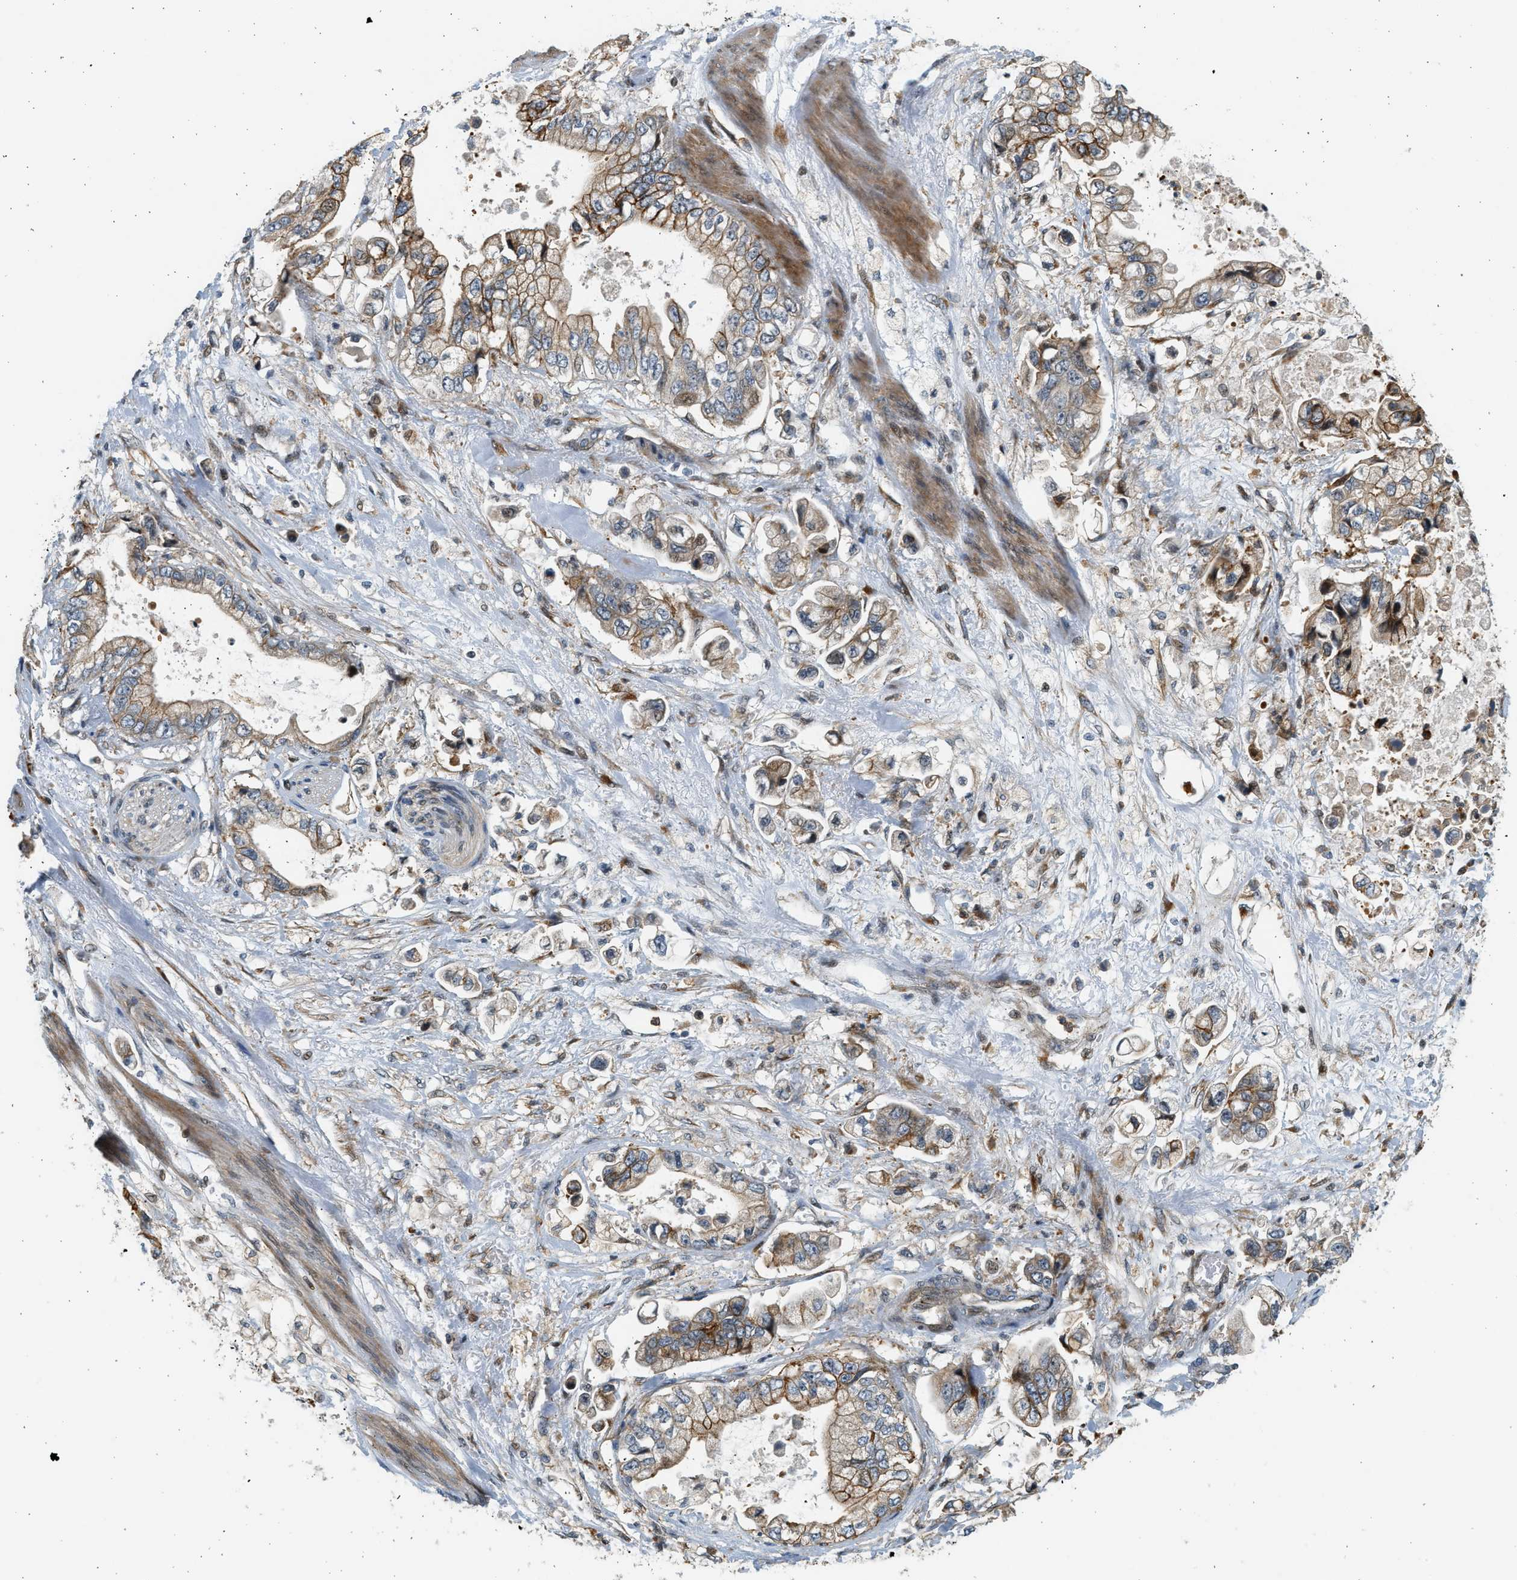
{"staining": {"intensity": "moderate", "quantity": "25%-75%", "location": "cytoplasmic/membranous"}, "tissue": "stomach cancer", "cell_type": "Tumor cells", "image_type": "cancer", "snomed": [{"axis": "morphology", "description": "Normal tissue, NOS"}, {"axis": "morphology", "description": "Adenocarcinoma, NOS"}, {"axis": "topography", "description": "Stomach"}], "caption": "Brown immunohistochemical staining in stomach cancer reveals moderate cytoplasmic/membranous staining in approximately 25%-75% of tumor cells.", "gene": "NRSN2", "patient": {"sex": "male", "age": 62}}